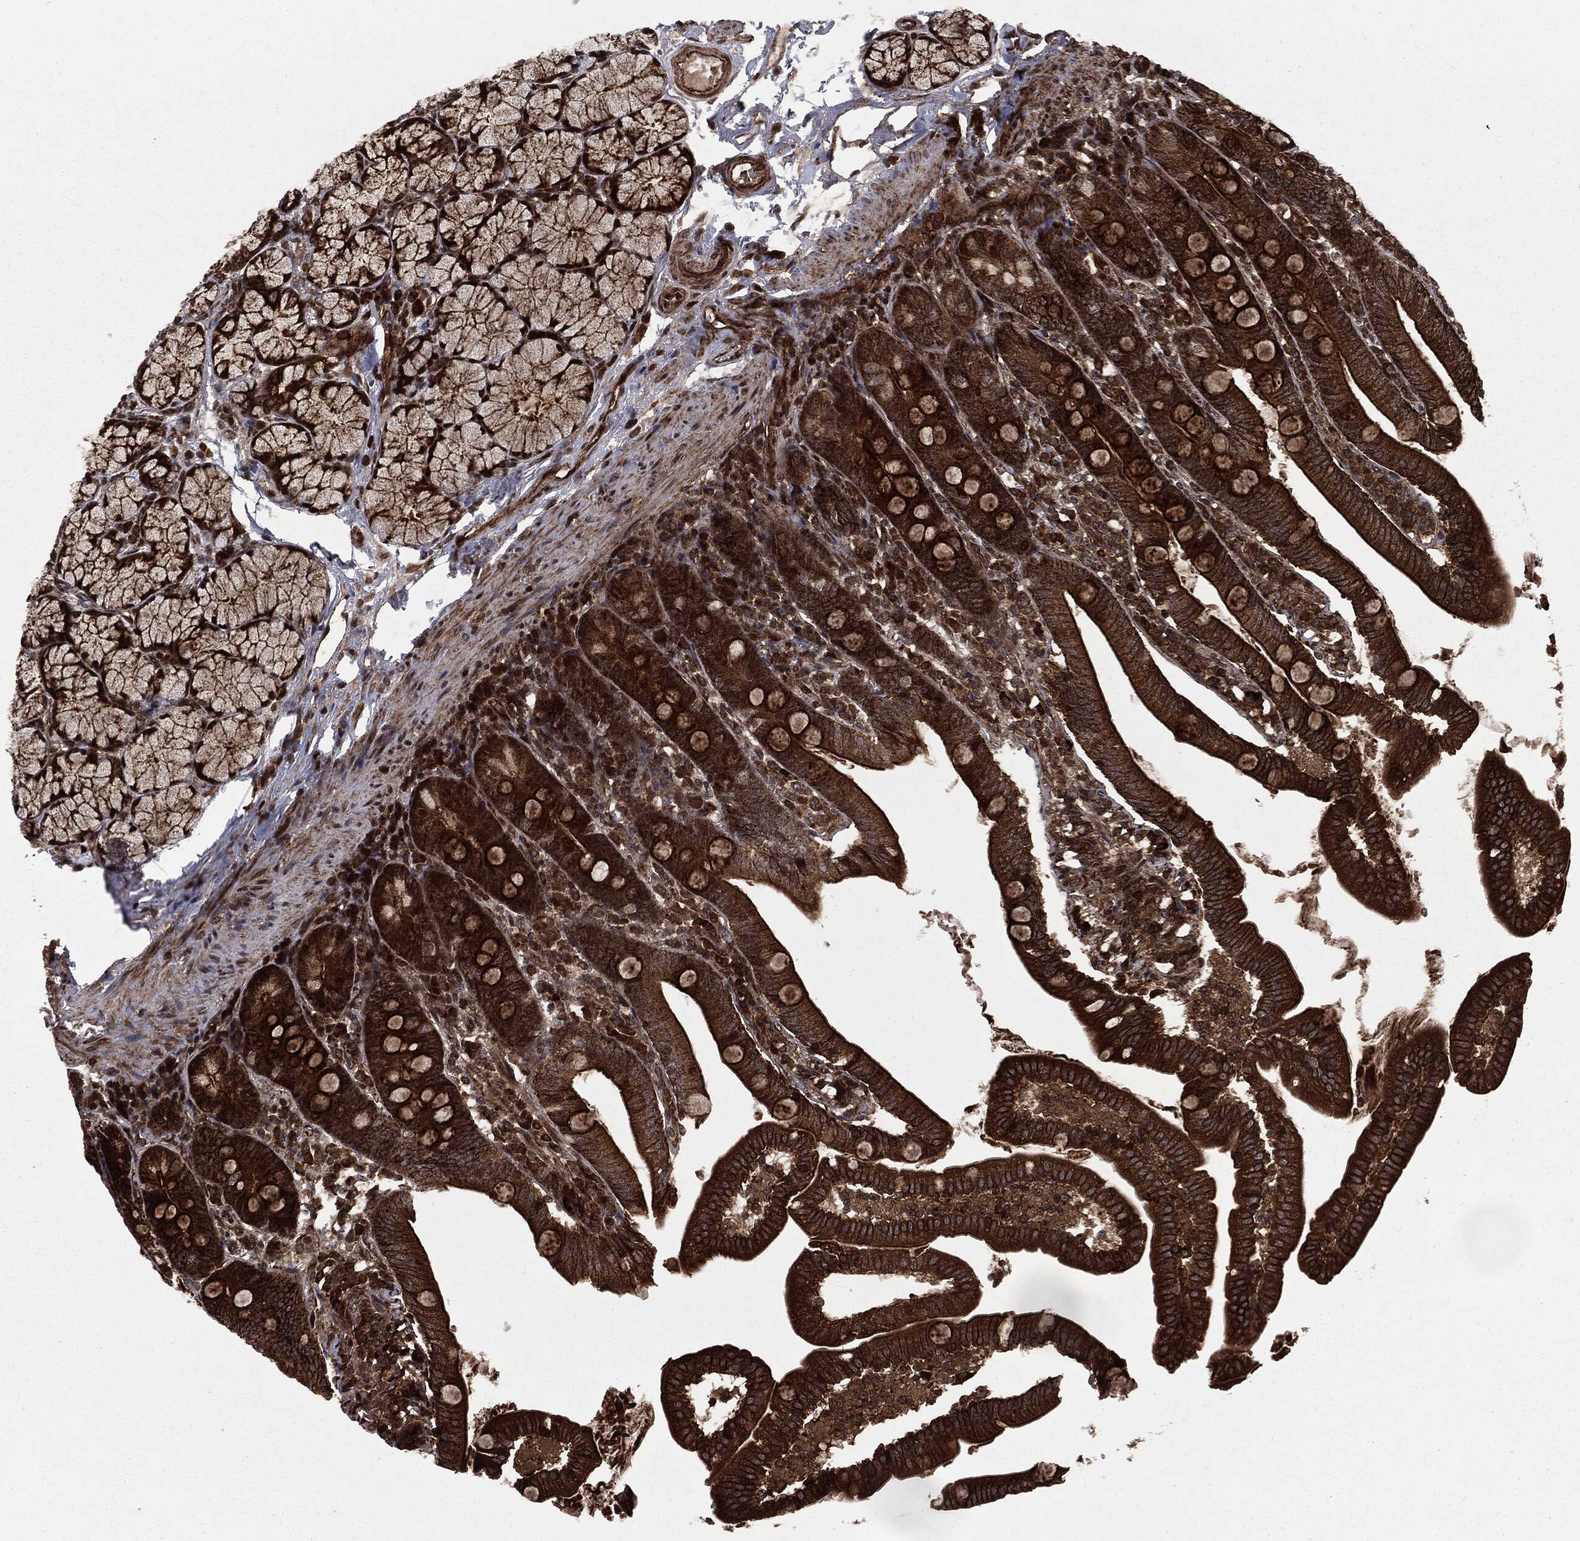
{"staining": {"intensity": "strong", "quantity": ">75%", "location": "cytoplasmic/membranous"}, "tissue": "duodenum", "cell_type": "Glandular cells", "image_type": "normal", "snomed": [{"axis": "morphology", "description": "Normal tissue, NOS"}, {"axis": "topography", "description": "Duodenum"}], "caption": "IHC staining of normal duodenum, which reveals high levels of strong cytoplasmic/membranous staining in about >75% of glandular cells indicating strong cytoplasmic/membranous protein staining. The staining was performed using DAB (brown) for protein detection and nuclei were counterstained in hematoxylin (blue).", "gene": "CARD6", "patient": {"sex": "female", "age": 67}}